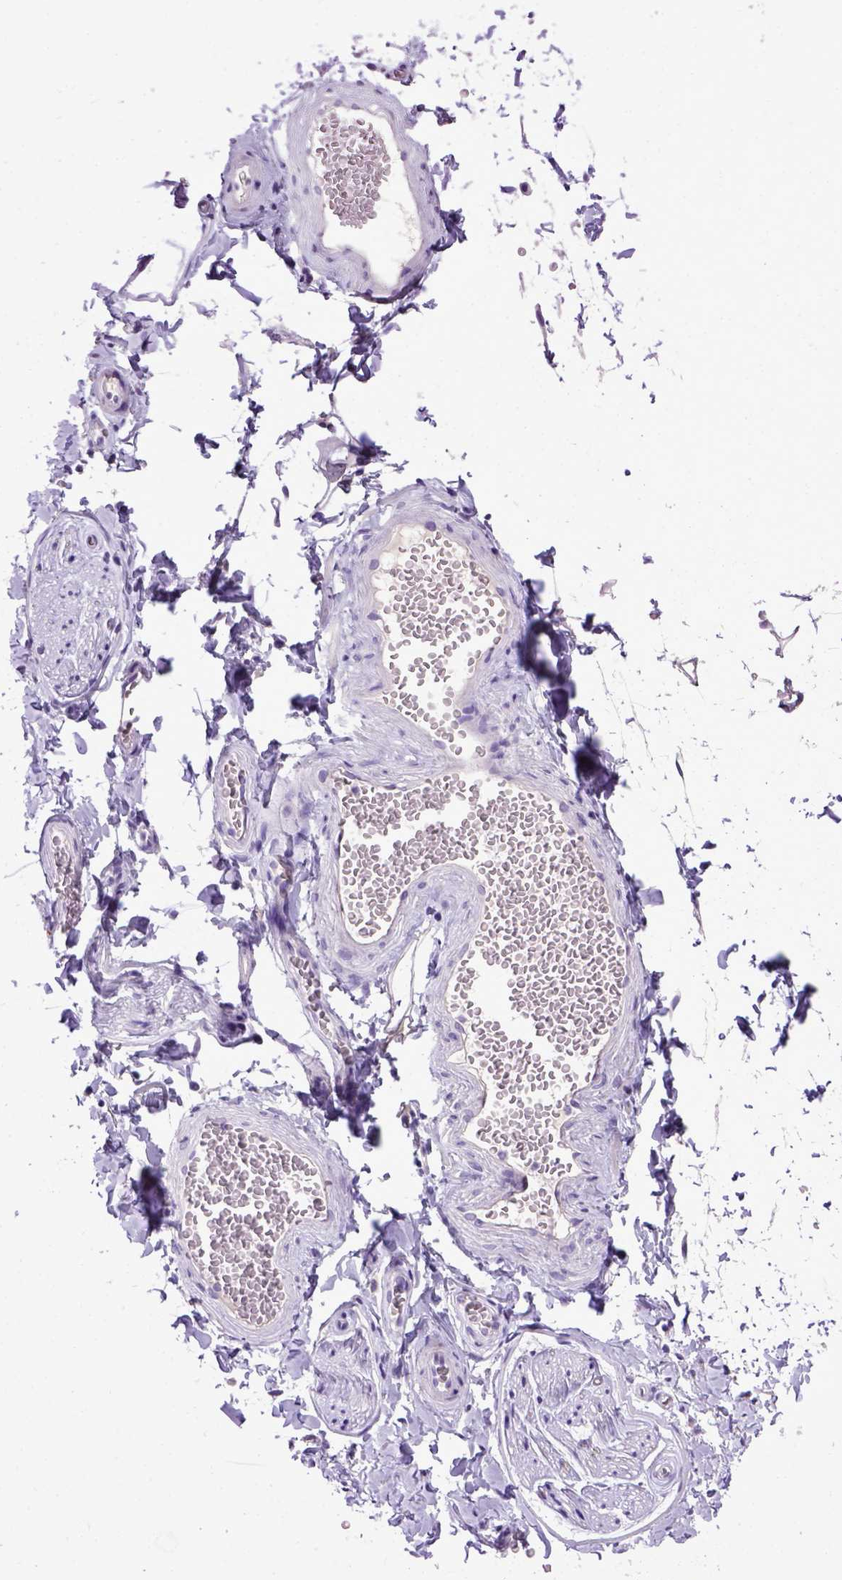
{"staining": {"intensity": "negative", "quantity": "none", "location": "none"}, "tissue": "adipose tissue", "cell_type": "Adipocytes", "image_type": "normal", "snomed": [{"axis": "morphology", "description": "Normal tissue, NOS"}, {"axis": "topography", "description": "Smooth muscle"}, {"axis": "topography", "description": "Peripheral nerve tissue"}], "caption": "Adipocytes show no significant staining in unremarkable adipose tissue. (Immunohistochemistry (ihc), brightfield microscopy, high magnification).", "gene": "CDH1", "patient": {"sex": "male", "age": 22}}